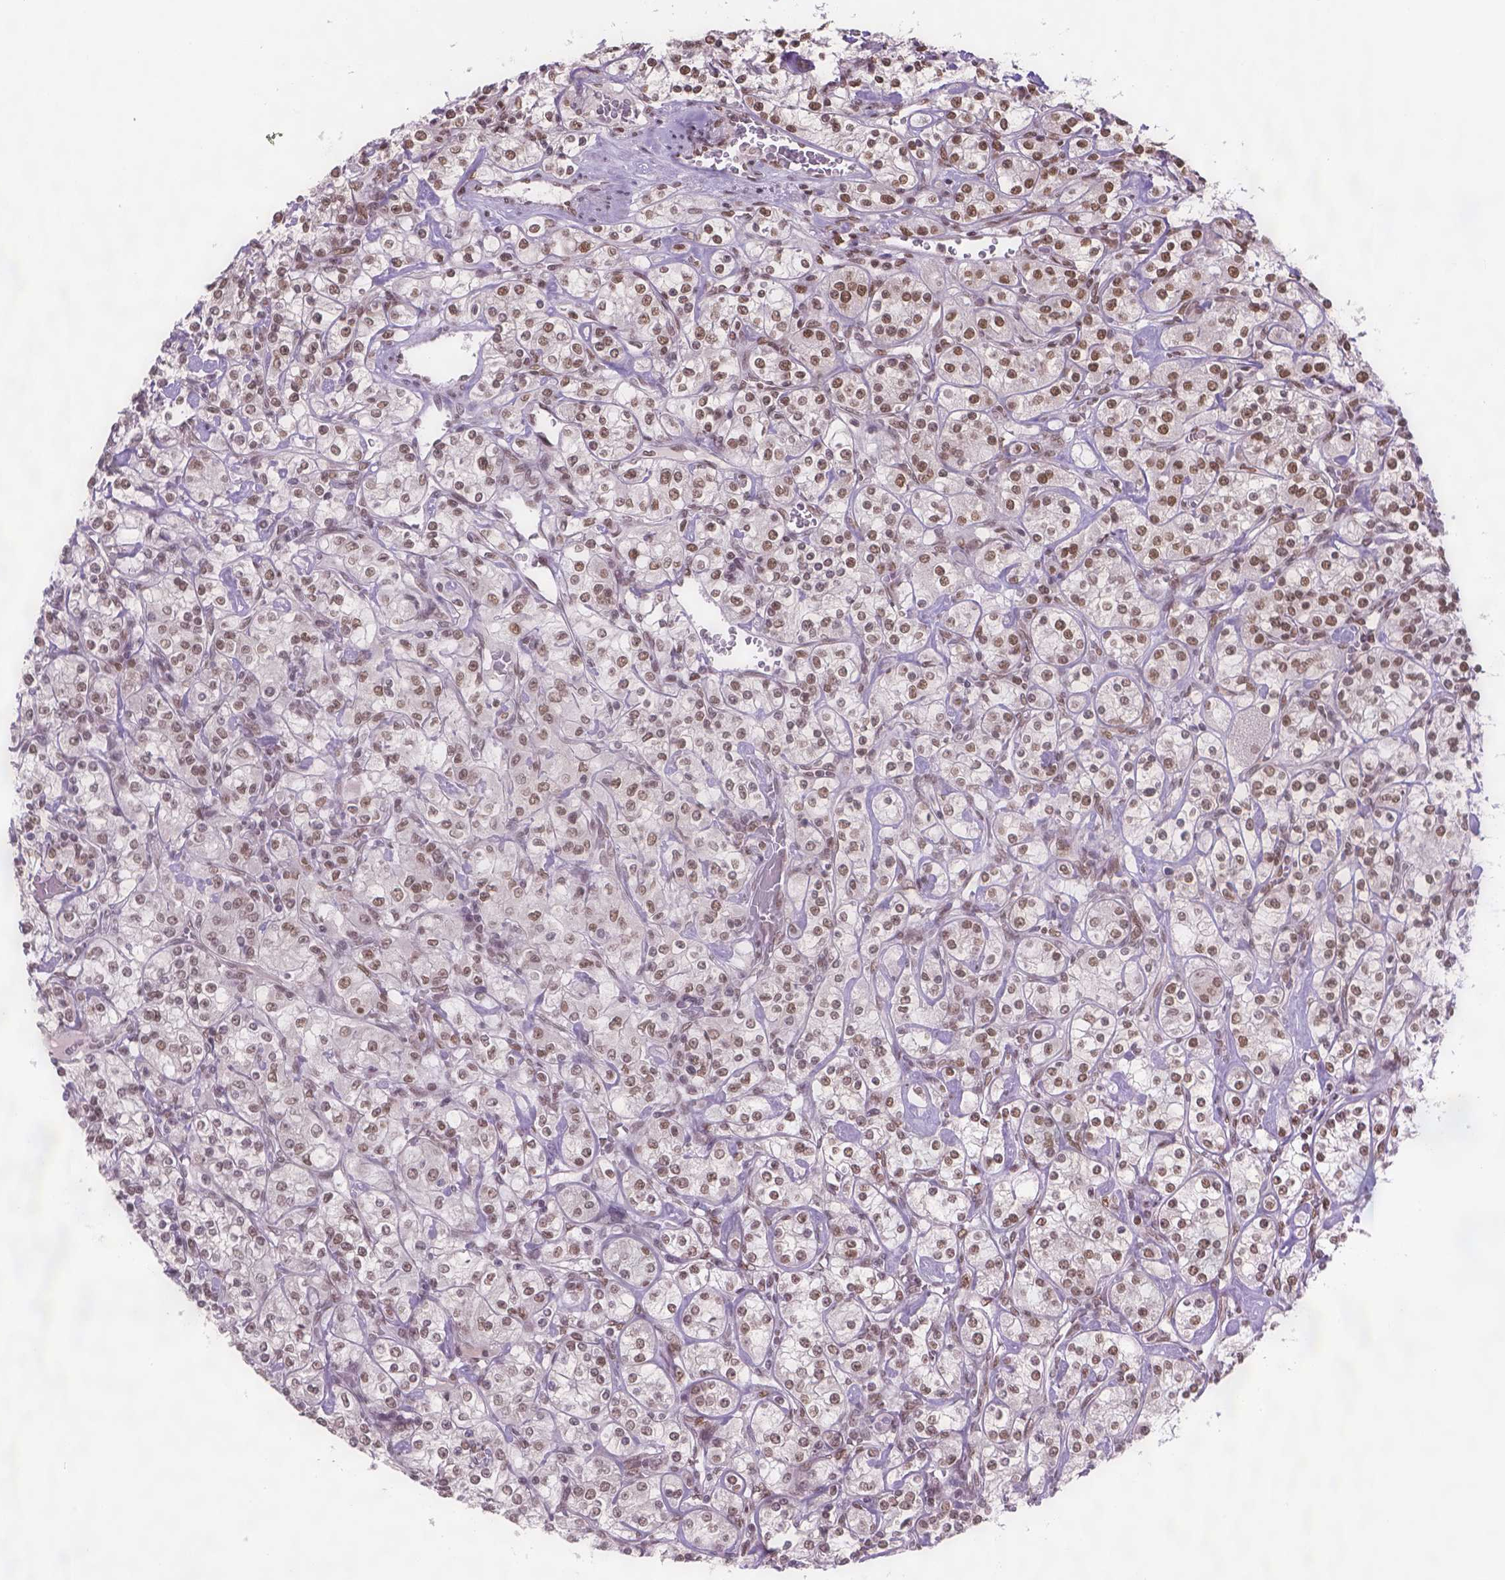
{"staining": {"intensity": "moderate", "quantity": ">75%", "location": "nuclear"}, "tissue": "renal cancer", "cell_type": "Tumor cells", "image_type": "cancer", "snomed": [{"axis": "morphology", "description": "Adenocarcinoma, NOS"}, {"axis": "topography", "description": "Kidney"}], "caption": "Protein expression analysis of renal cancer exhibits moderate nuclear staining in about >75% of tumor cells. (Stains: DAB (3,3'-diaminobenzidine) in brown, nuclei in blue, Microscopy: brightfield microscopy at high magnification).", "gene": "FANCE", "patient": {"sex": "male", "age": 77}}